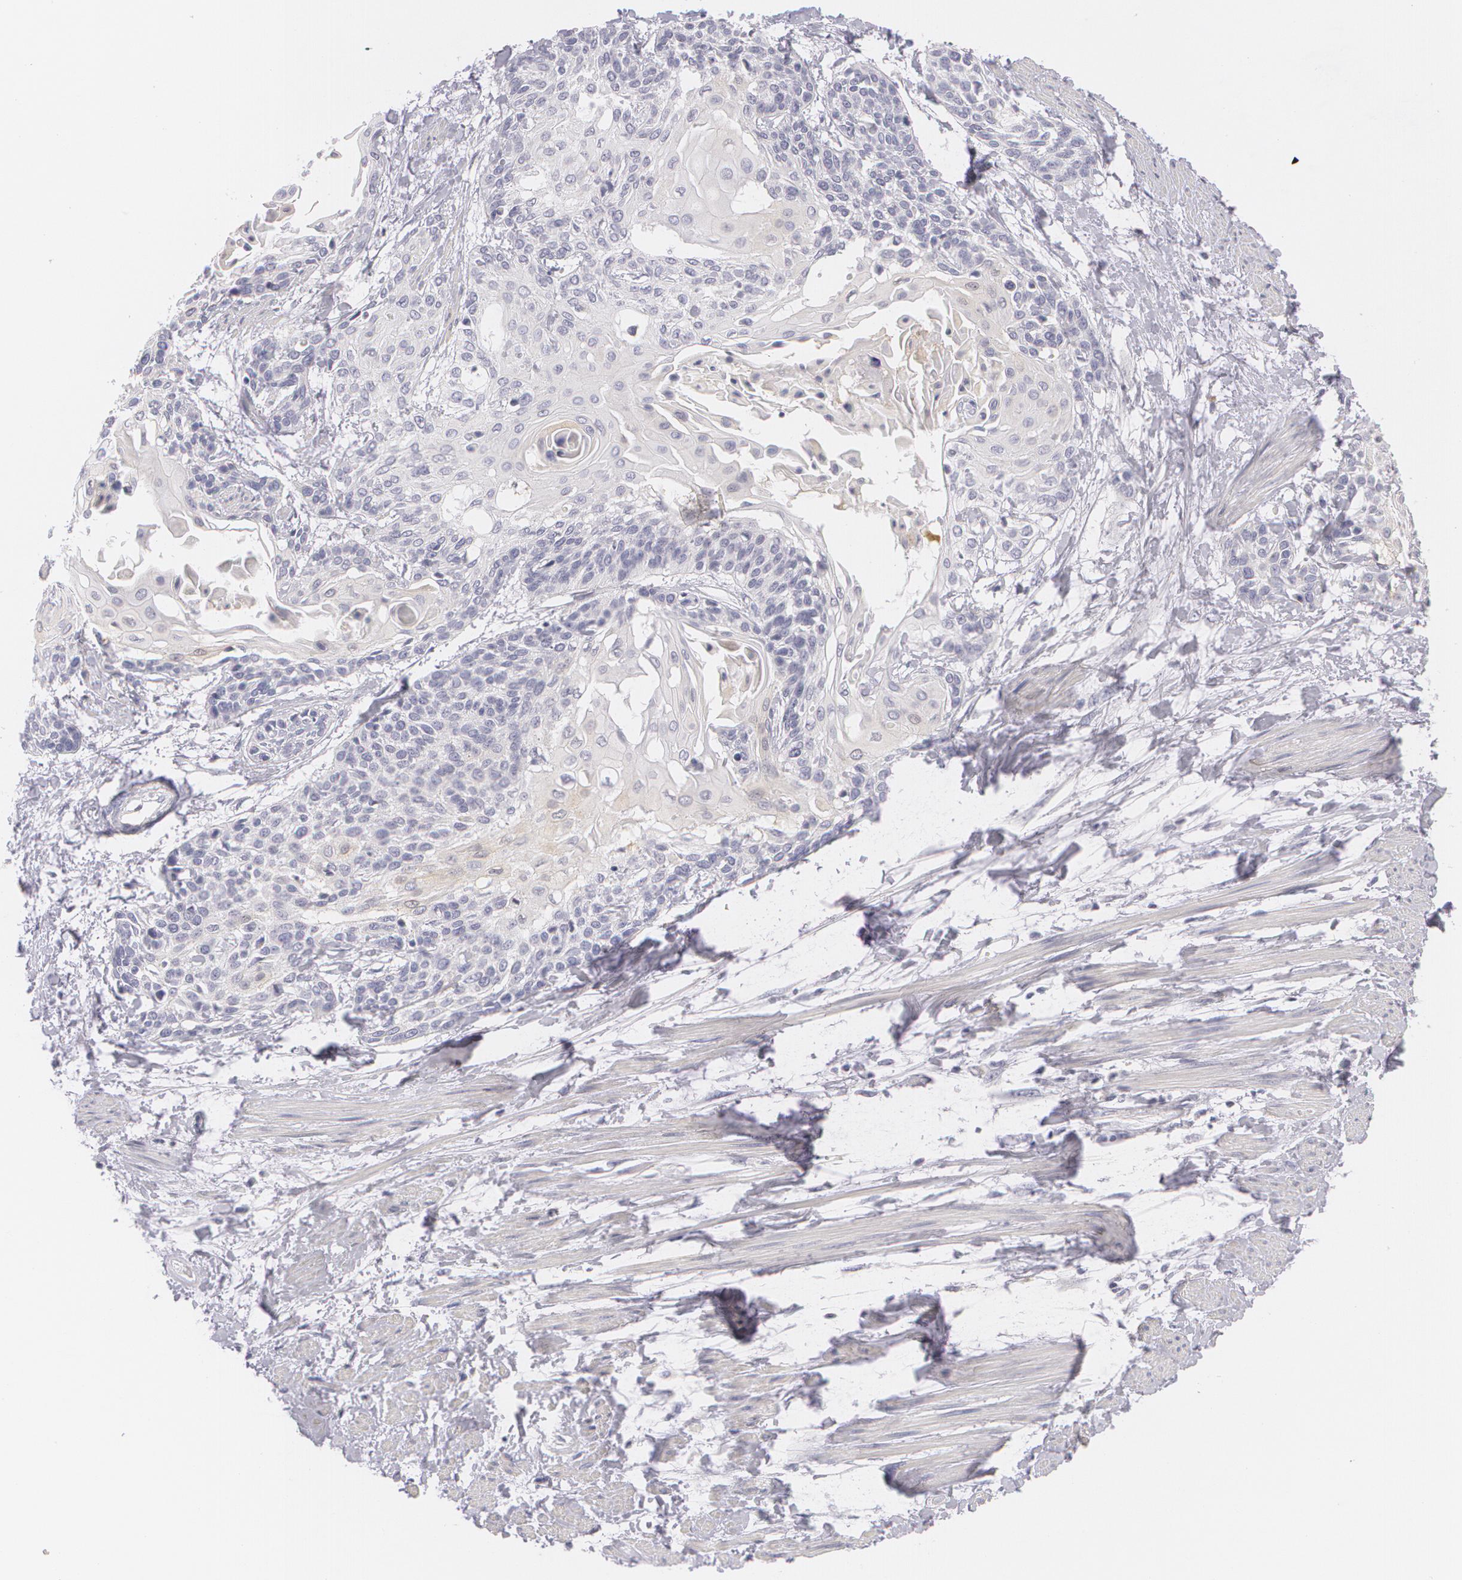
{"staining": {"intensity": "negative", "quantity": "none", "location": "none"}, "tissue": "cervical cancer", "cell_type": "Tumor cells", "image_type": "cancer", "snomed": [{"axis": "morphology", "description": "Squamous cell carcinoma, NOS"}, {"axis": "topography", "description": "Cervix"}], "caption": "Immunohistochemistry image of human squamous cell carcinoma (cervical) stained for a protein (brown), which demonstrates no expression in tumor cells.", "gene": "FAM181A", "patient": {"sex": "female", "age": 57}}